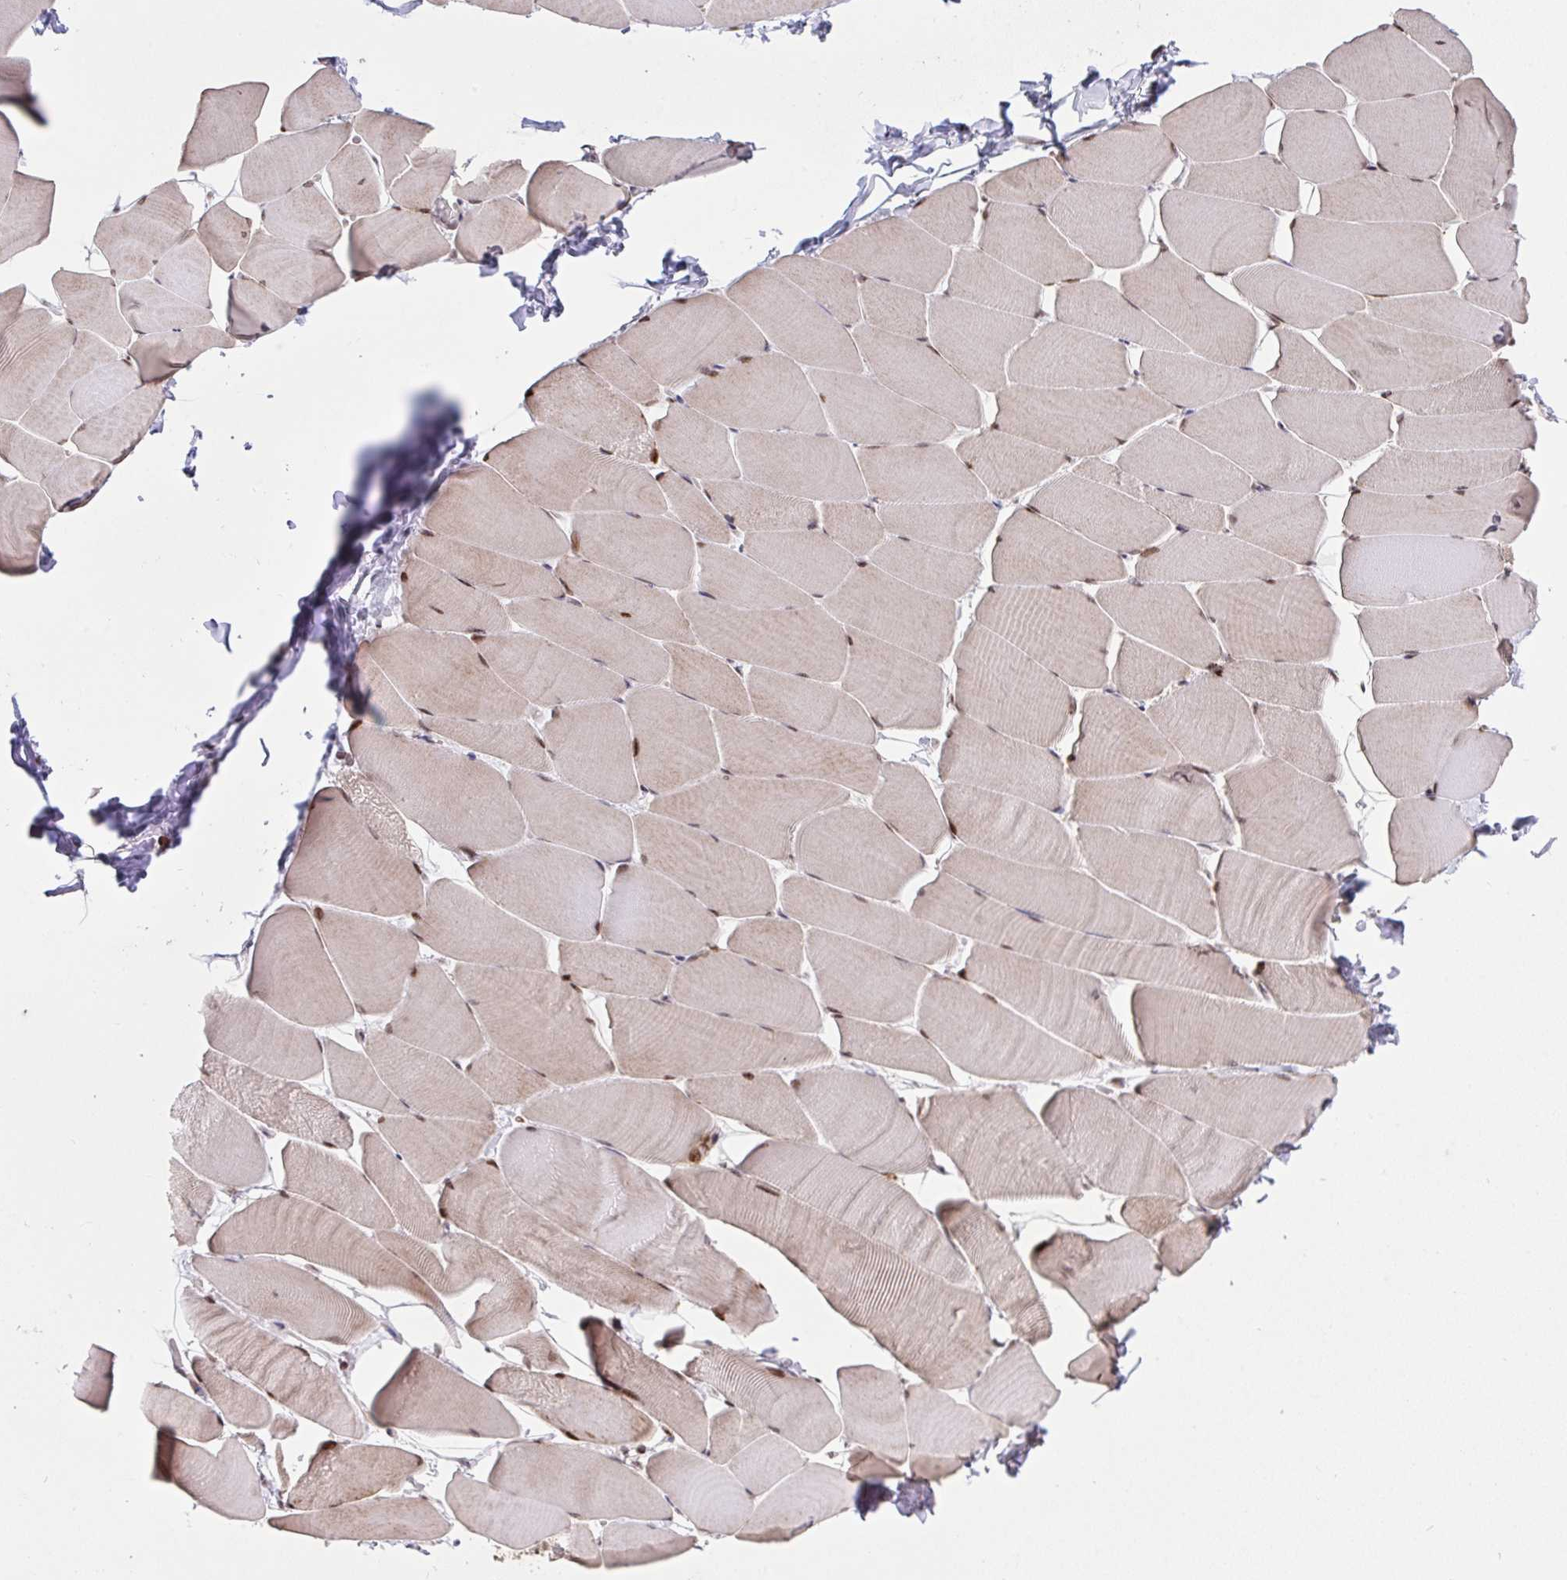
{"staining": {"intensity": "moderate", "quantity": ">75%", "location": "cytoplasmic/membranous,nuclear"}, "tissue": "skeletal muscle", "cell_type": "Myocytes", "image_type": "normal", "snomed": [{"axis": "morphology", "description": "Normal tissue, NOS"}, {"axis": "topography", "description": "Skeletal muscle"}], "caption": "Myocytes exhibit moderate cytoplasmic/membranous,nuclear positivity in about >75% of cells in normal skeletal muscle.", "gene": "NIP7", "patient": {"sex": "male", "age": 25}}